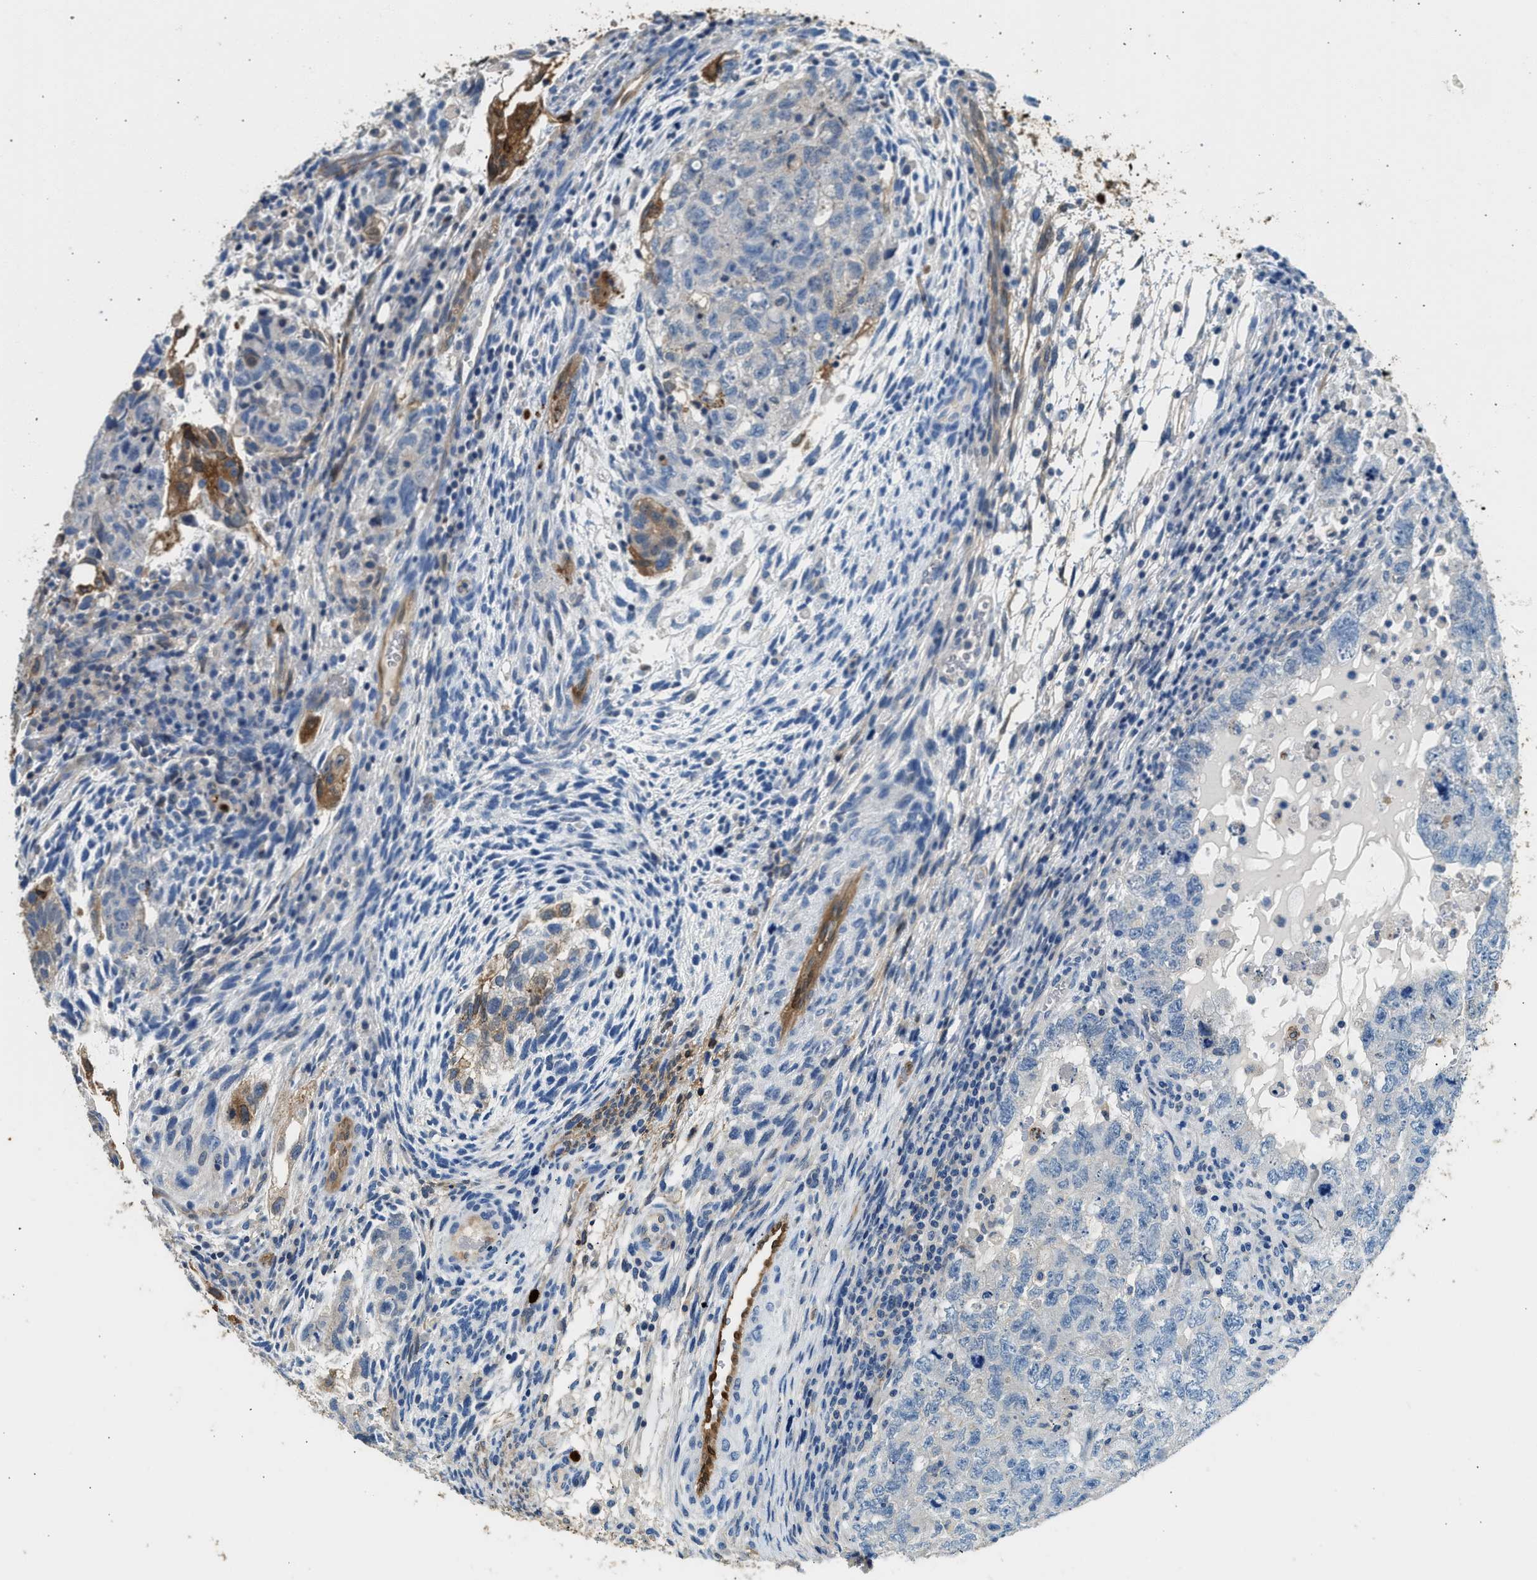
{"staining": {"intensity": "moderate", "quantity": "<25%", "location": "cytoplasmic/membranous"}, "tissue": "testis cancer", "cell_type": "Tumor cells", "image_type": "cancer", "snomed": [{"axis": "morphology", "description": "Carcinoma, Embryonal, NOS"}, {"axis": "topography", "description": "Testis"}], "caption": "Embryonal carcinoma (testis) stained for a protein (brown) exhibits moderate cytoplasmic/membranous positive positivity in approximately <25% of tumor cells.", "gene": "ANXA3", "patient": {"sex": "male", "age": 36}}